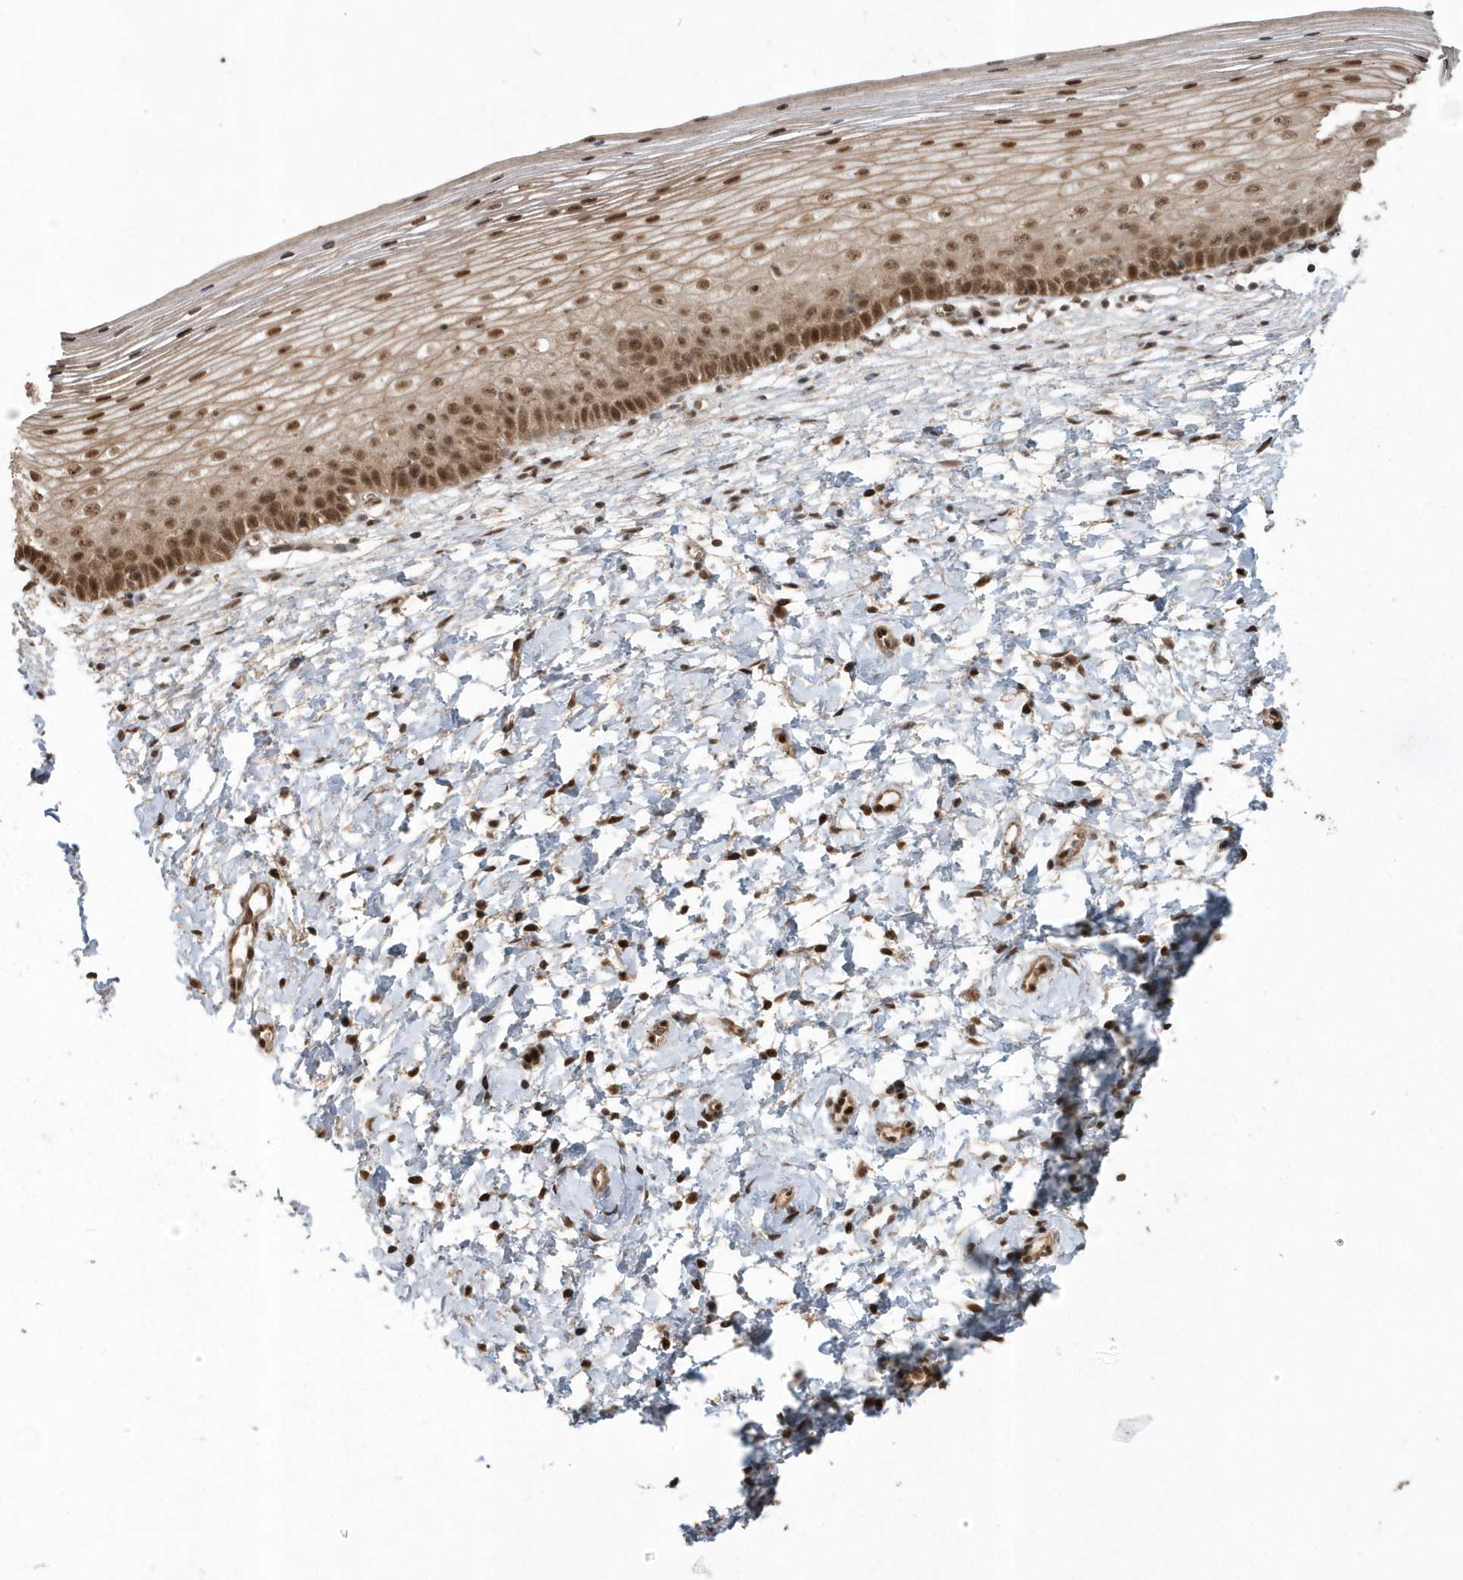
{"staining": {"intensity": "moderate", "quantity": ">75%", "location": "cytoplasmic/membranous,nuclear"}, "tissue": "cervix", "cell_type": "Glandular cells", "image_type": "normal", "snomed": [{"axis": "morphology", "description": "Normal tissue, NOS"}, {"axis": "topography", "description": "Cervix"}], "caption": "A micrograph showing moderate cytoplasmic/membranous,nuclear staining in about >75% of glandular cells in normal cervix, as visualized by brown immunohistochemical staining.", "gene": "EPB41L4A", "patient": {"sex": "female", "age": 72}}